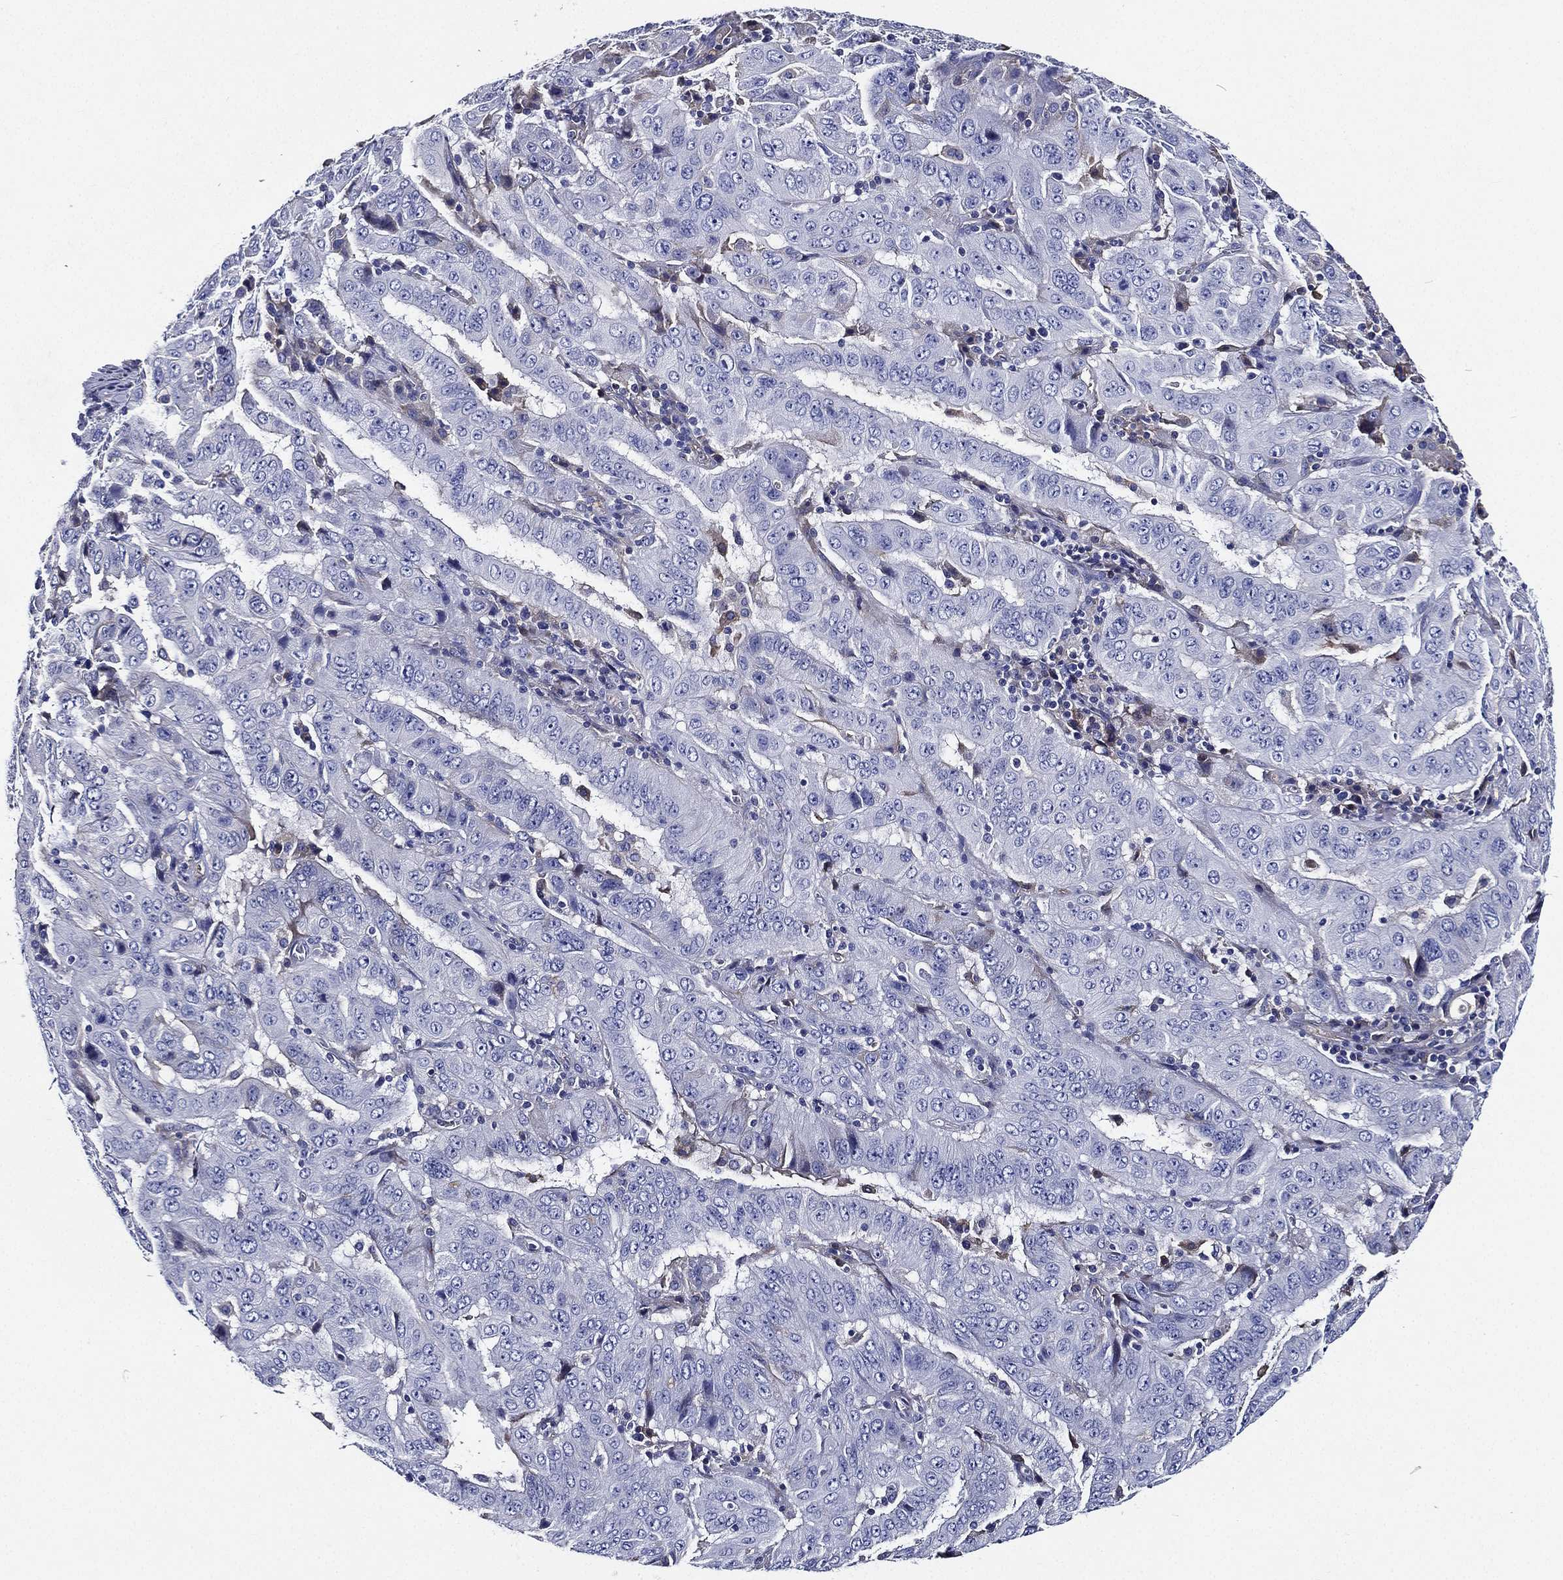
{"staining": {"intensity": "negative", "quantity": "none", "location": "none"}, "tissue": "pancreatic cancer", "cell_type": "Tumor cells", "image_type": "cancer", "snomed": [{"axis": "morphology", "description": "Adenocarcinoma, NOS"}, {"axis": "topography", "description": "Pancreas"}], "caption": "There is no significant staining in tumor cells of pancreatic cancer (adenocarcinoma).", "gene": "TMPRSS11D", "patient": {"sex": "male", "age": 63}}